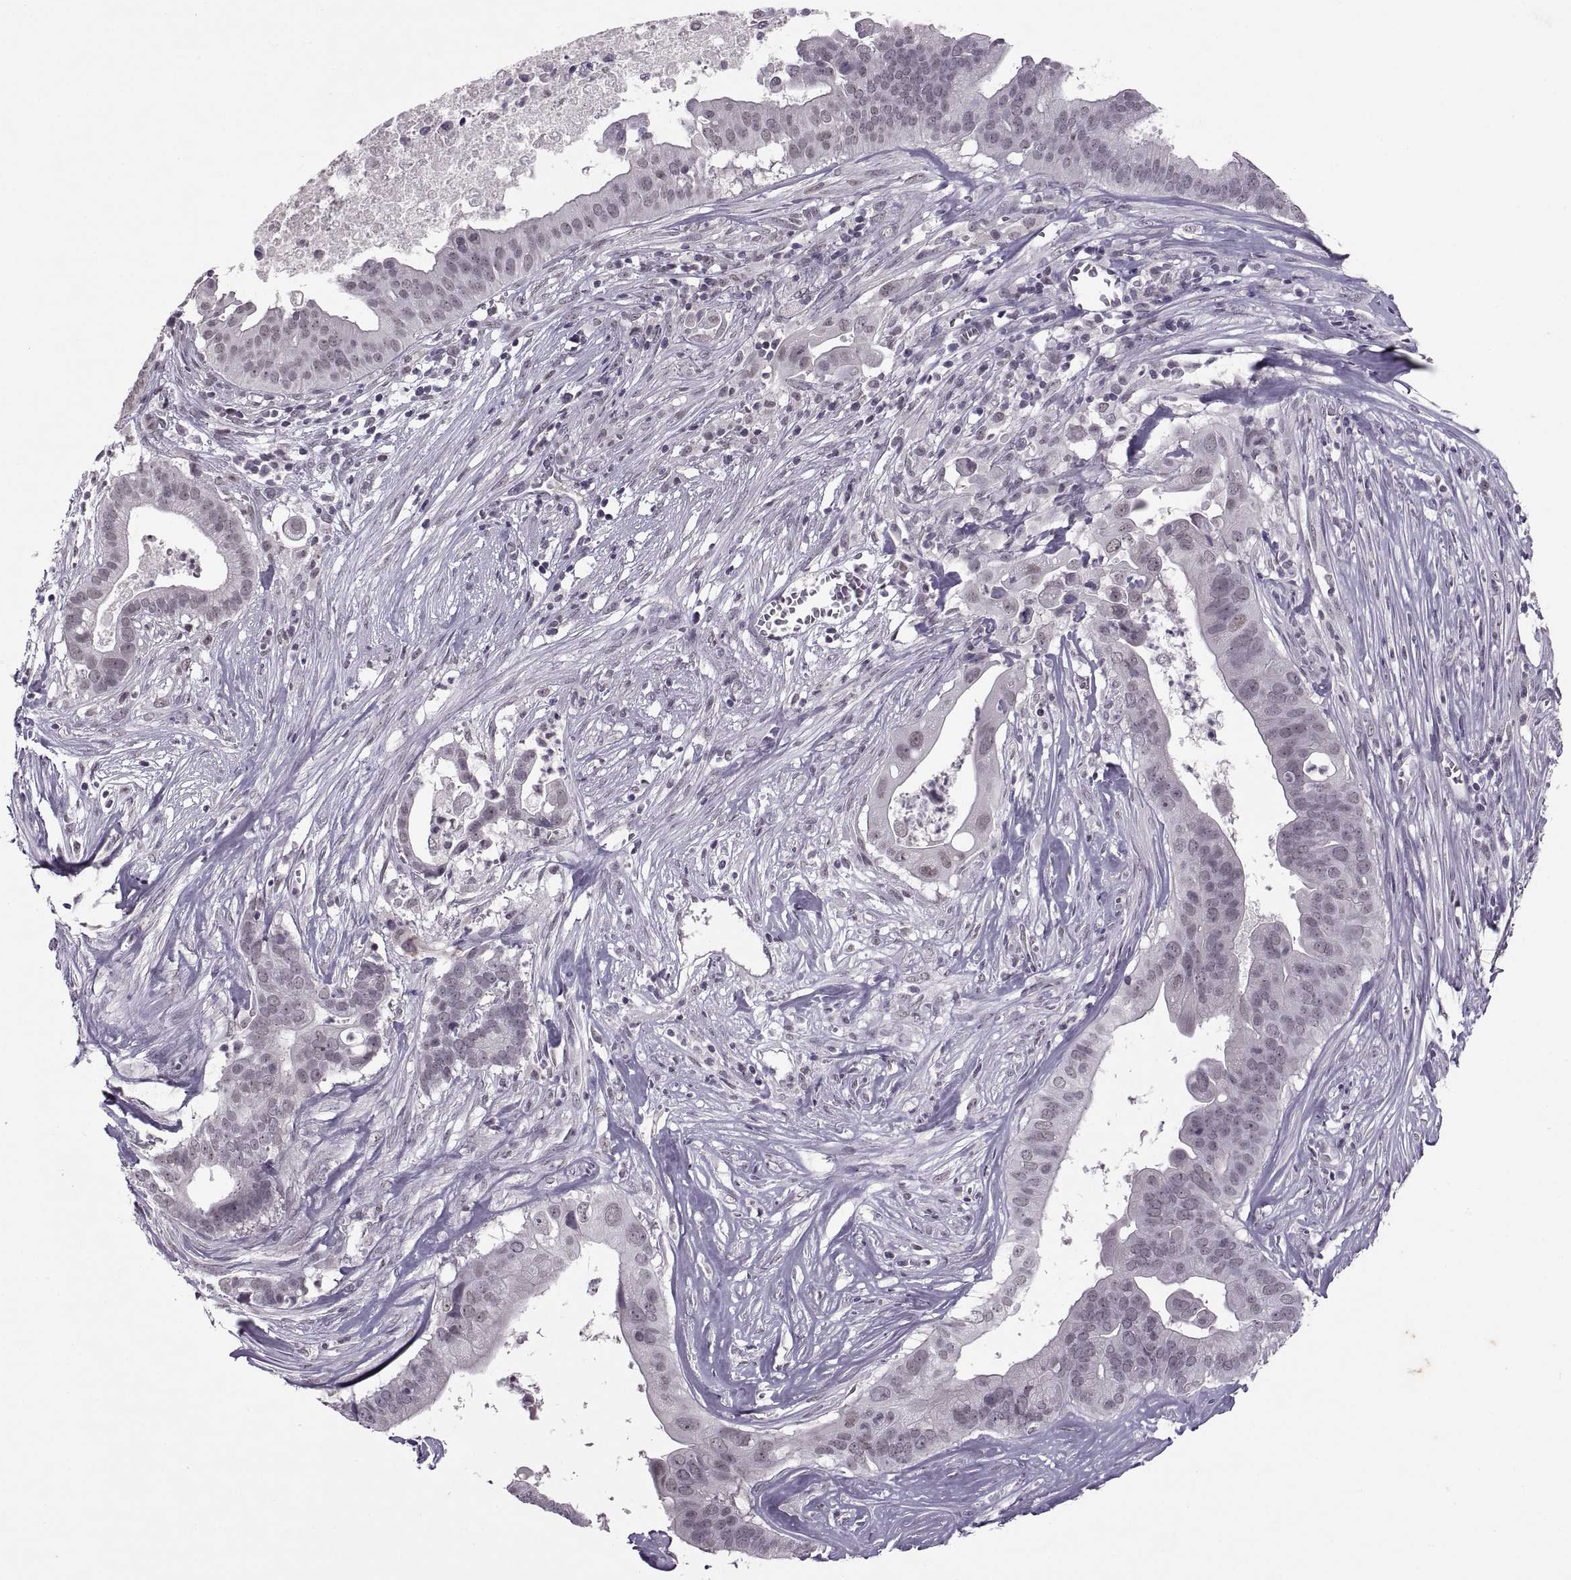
{"staining": {"intensity": "negative", "quantity": "none", "location": "none"}, "tissue": "pancreatic cancer", "cell_type": "Tumor cells", "image_type": "cancer", "snomed": [{"axis": "morphology", "description": "Adenocarcinoma, NOS"}, {"axis": "topography", "description": "Pancreas"}], "caption": "Micrograph shows no significant protein staining in tumor cells of pancreatic cancer. (Stains: DAB (3,3'-diaminobenzidine) immunohistochemistry with hematoxylin counter stain, Microscopy: brightfield microscopy at high magnification).", "gene": "OTP", "patient": {"sex": "male", "age": 61}}